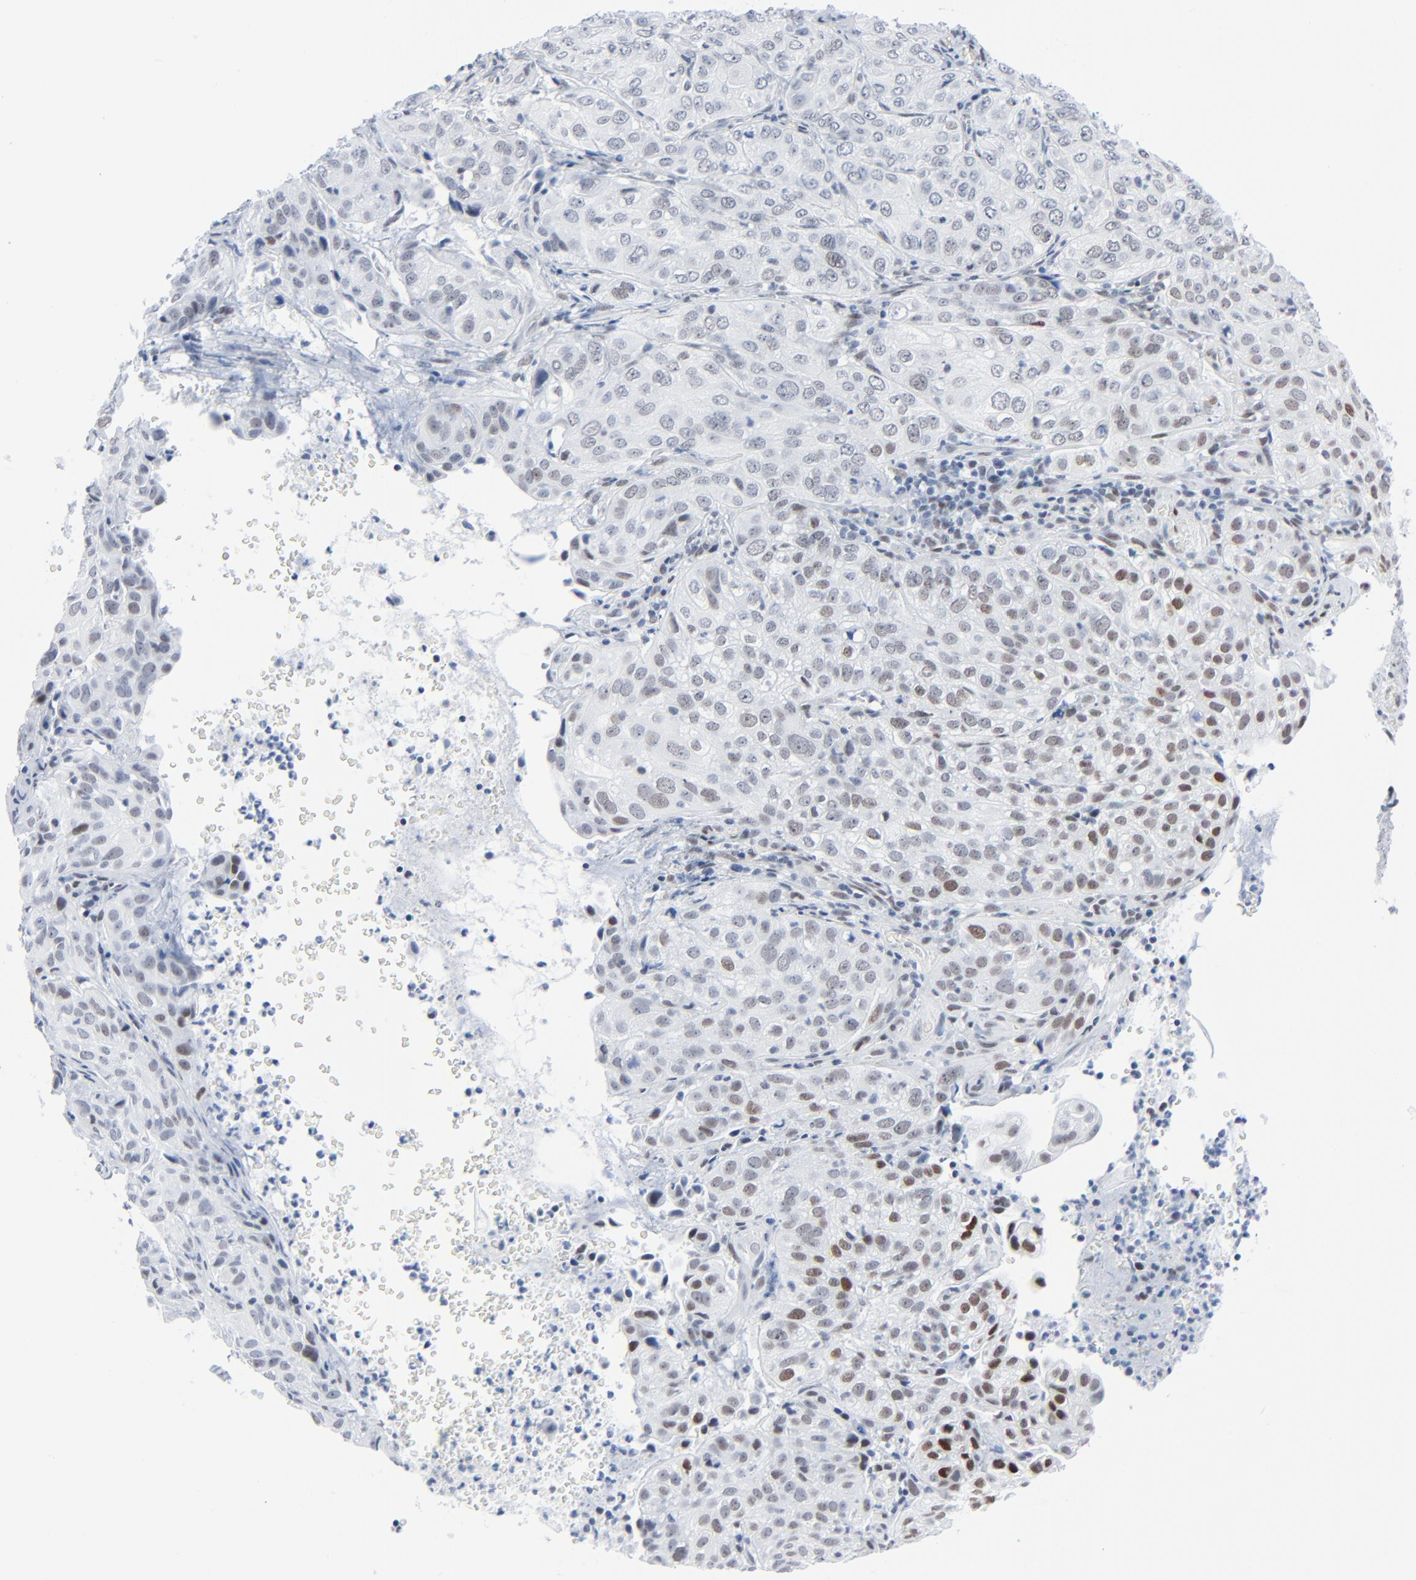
{"staining": {"intensity": "moderate", "quantity": "<25%", "location": "nuclear"}, "tissue": "cervical cancer", "cell_type": "Tumor cells", "image_type": "cancer", "snomed": [{"axis": "morphology", "description": "Squamous cell carcinoma, NOS"}, {"axis": "topography", "description": "Cervix"}], "caption": "The histopathology image displays staining of squamous cell carcinoma (cervical), revealing moderate nuclear protein expression (brown color) within tumor cells.", "gene": "SIRT1", "patient": {"sex": "female", "age": 38}}